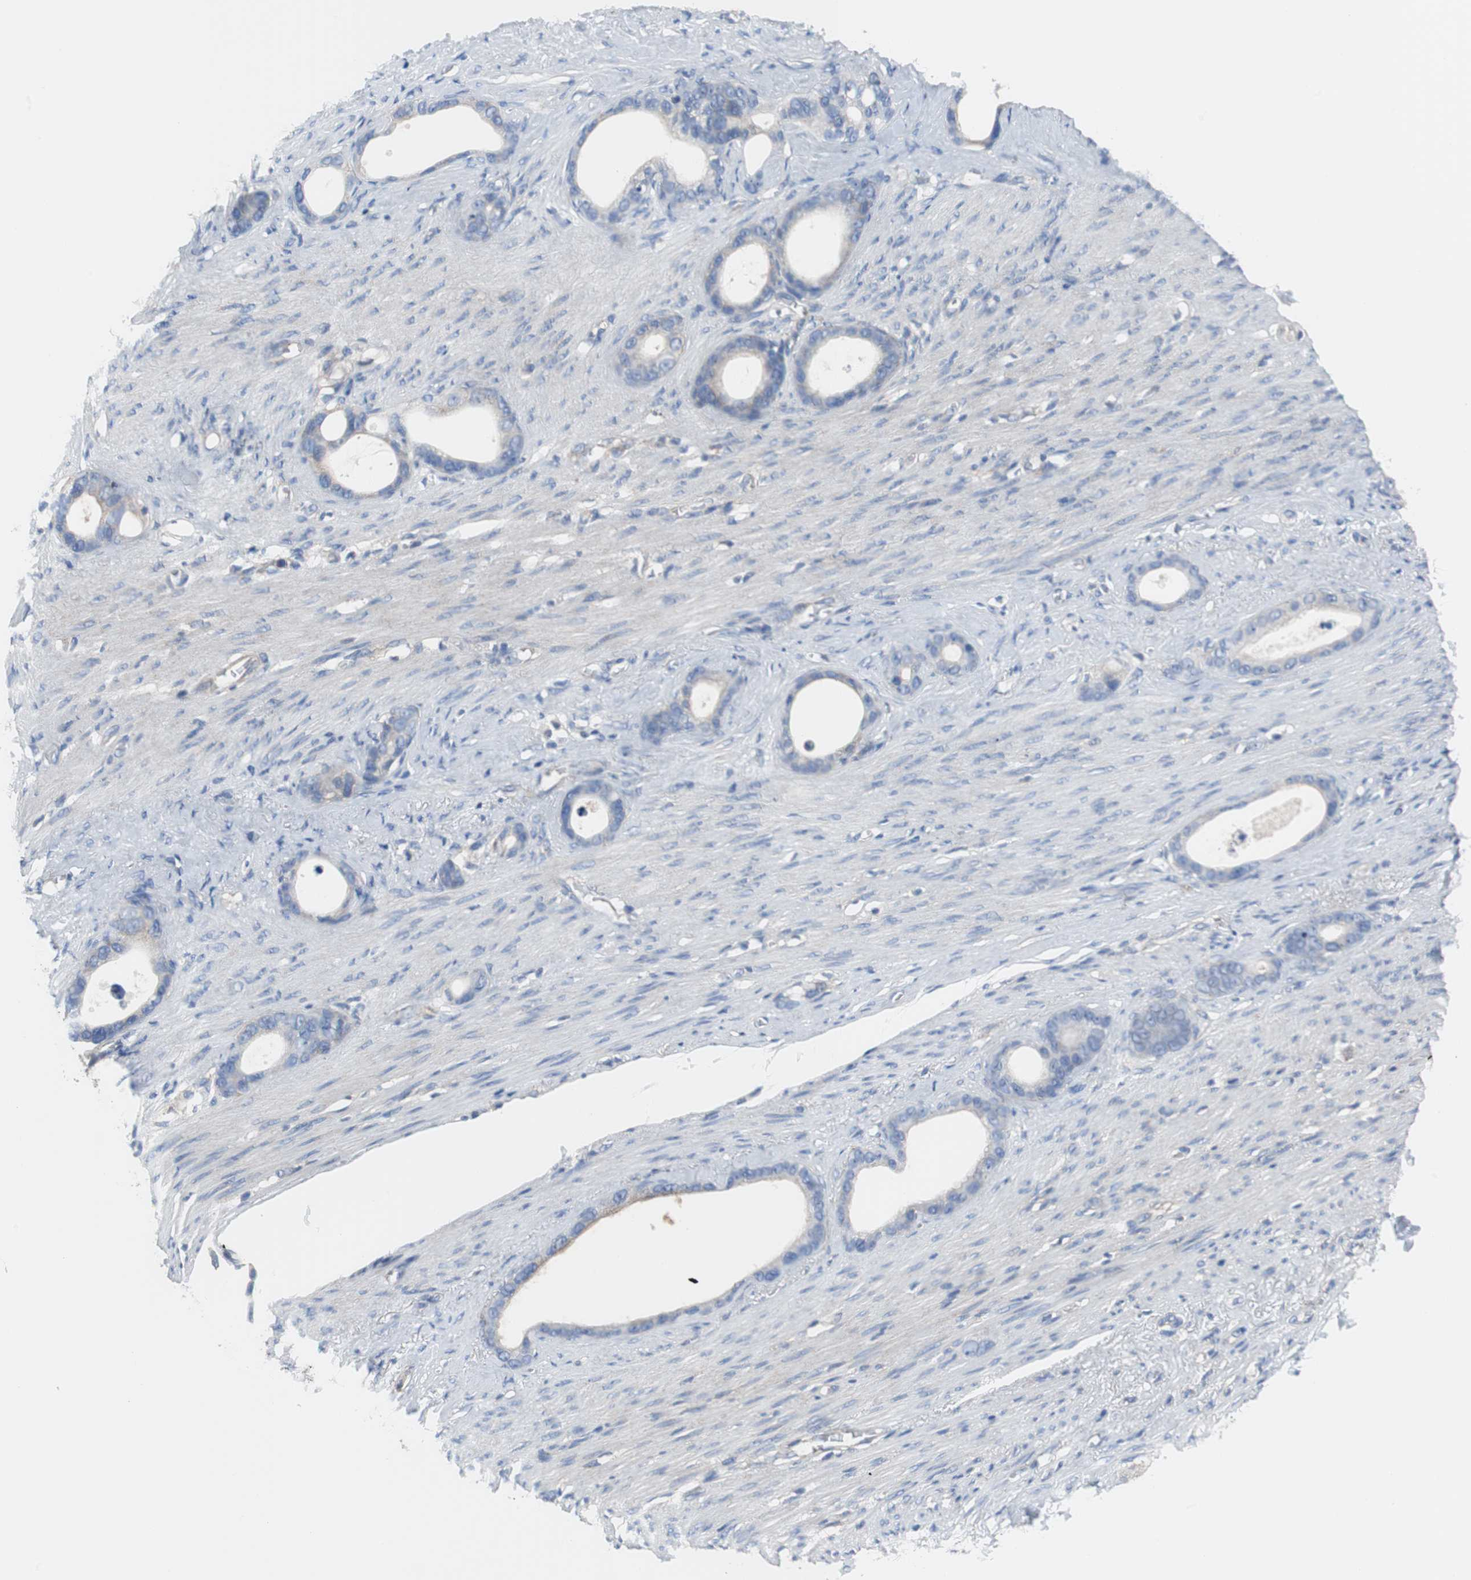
{"staining": {"intensity": "weak", "quantity": ">75%", "location": "cytoplasmic/membranous"}, "tissue": "stomach cancer", "cell_type": "Tumor cells", "image_type": "cancer", "snomed": [{"axis": "morphology", "description": "Adenocarcinoma, NOS"}, {"axis": "topography", "description": "Stomach"}], "caption": "DAB (3,3'-diaminobenzidine) immunohistochemical staining of human stomach cancer (adenocarcinoma) exhibits weak cytoplasmic/membranous protein positivity in about >75% of tumor cells.", "gene": "BRAF", "patient": {"sex": "female", "age": 75}}